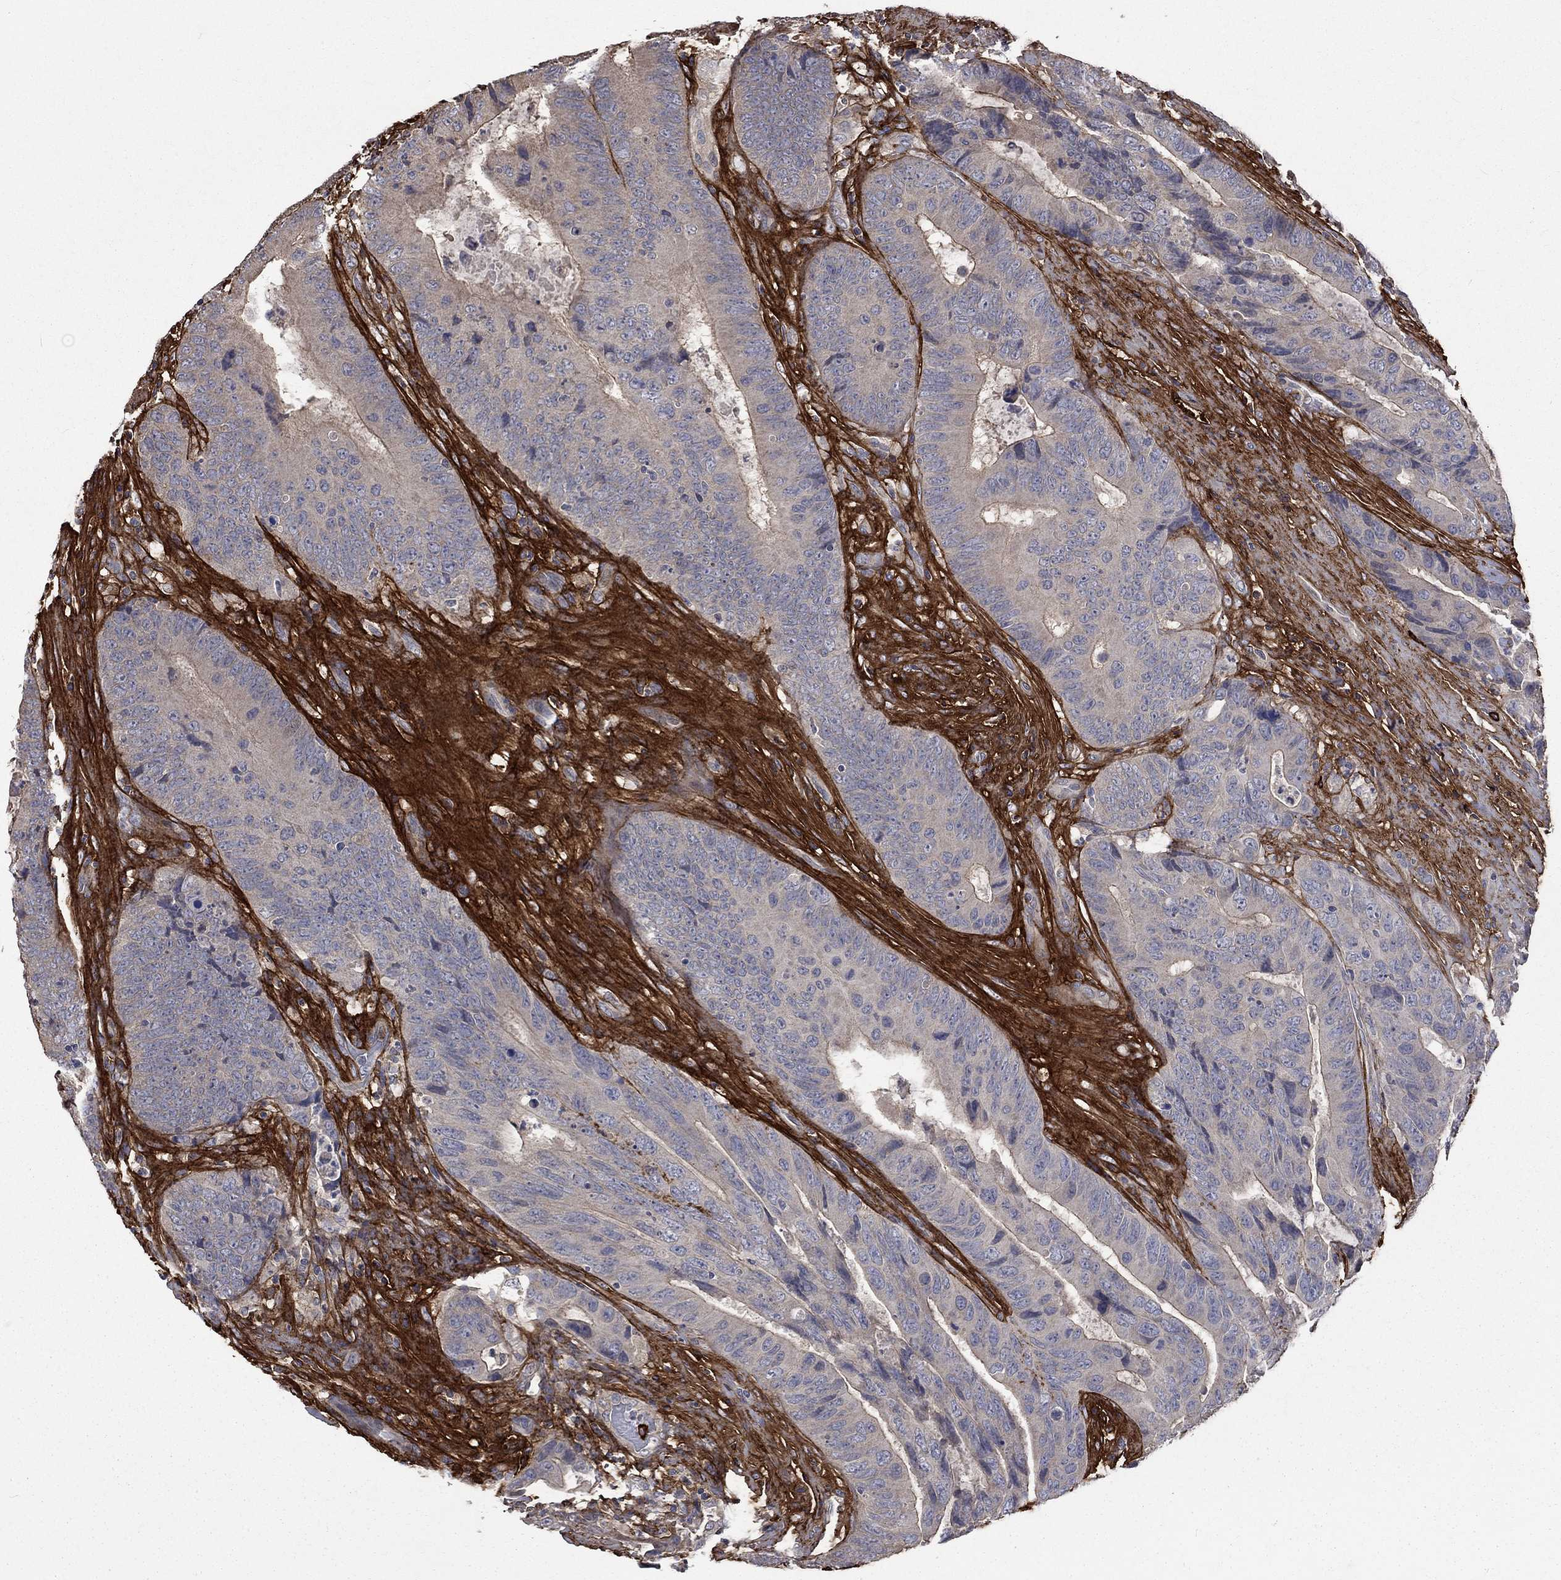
{"staining": {"intensity": "negative", "quantity": "none", "location": "none"}, "tissue": "colorectal cancer", "cell_type": "Tumor cells", "image_type": "cancer", "snomed": [{"axis": "morphology", "description": "Adenocarcinoma, NOS"}, {"axis": "topography", "description": "Colon"}], "caption": "The histopathology image displays no significant positivity in tumor cells of colorectal cancer (adenocarcinoma).", "gene": "VCAN", "patient": {"sex": "female", "age": 56}}